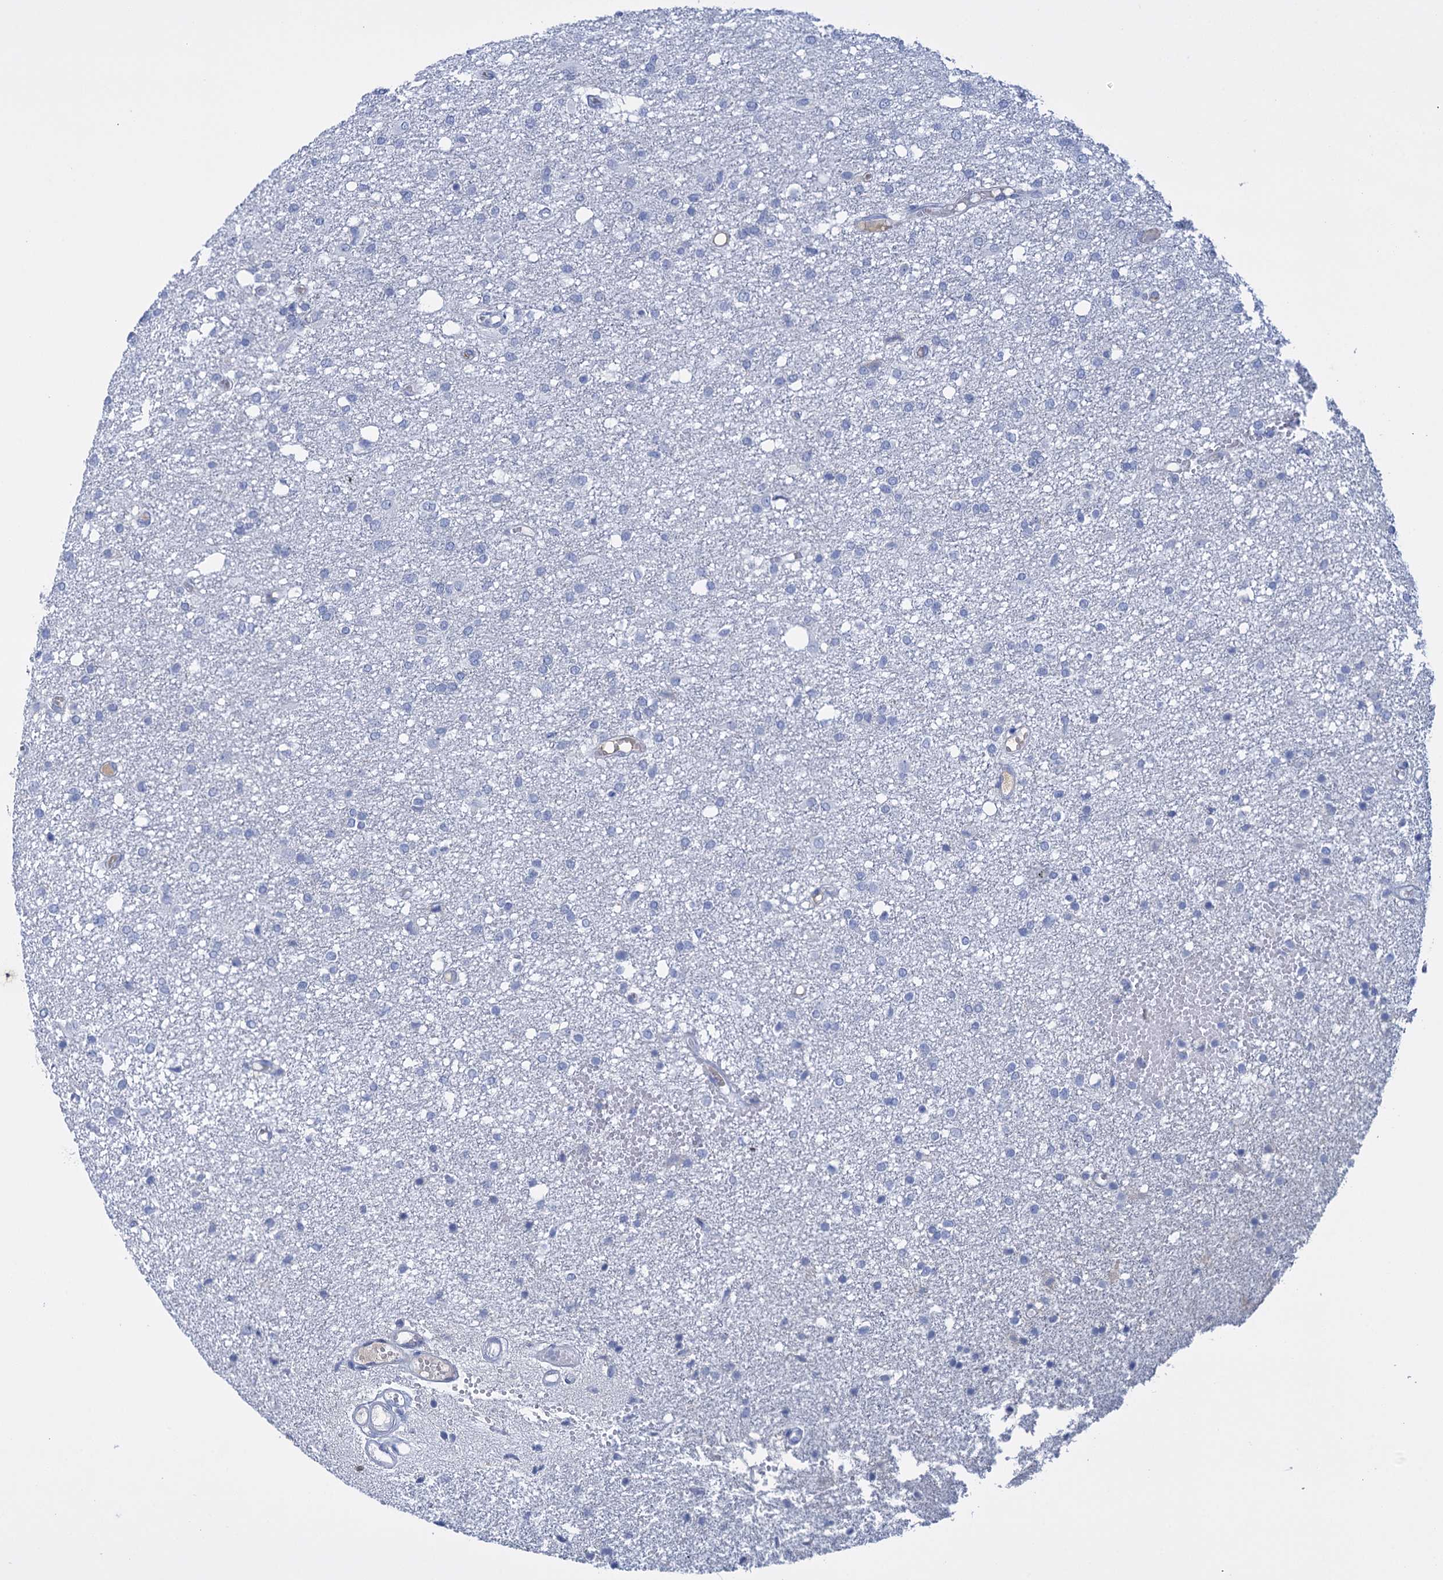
{"staining": {"intensity": "negative", "quantity": "none", "location": "none"}, "tissue": "glioma", "cell_type": "Tumor cells", "image_type": "cancer", "snomed": [{"axis": "morphology", "description": "Glioma, malignant, High grade"}, {"axis": "topography", "description": "Brain"}], "caption": "Human glioma stained for a protein using immunohistochemistry (IHC) reveals no staining in tumor cells.", "gene": "FBXW12", "patient": {"sex": "female", "age": 59}}